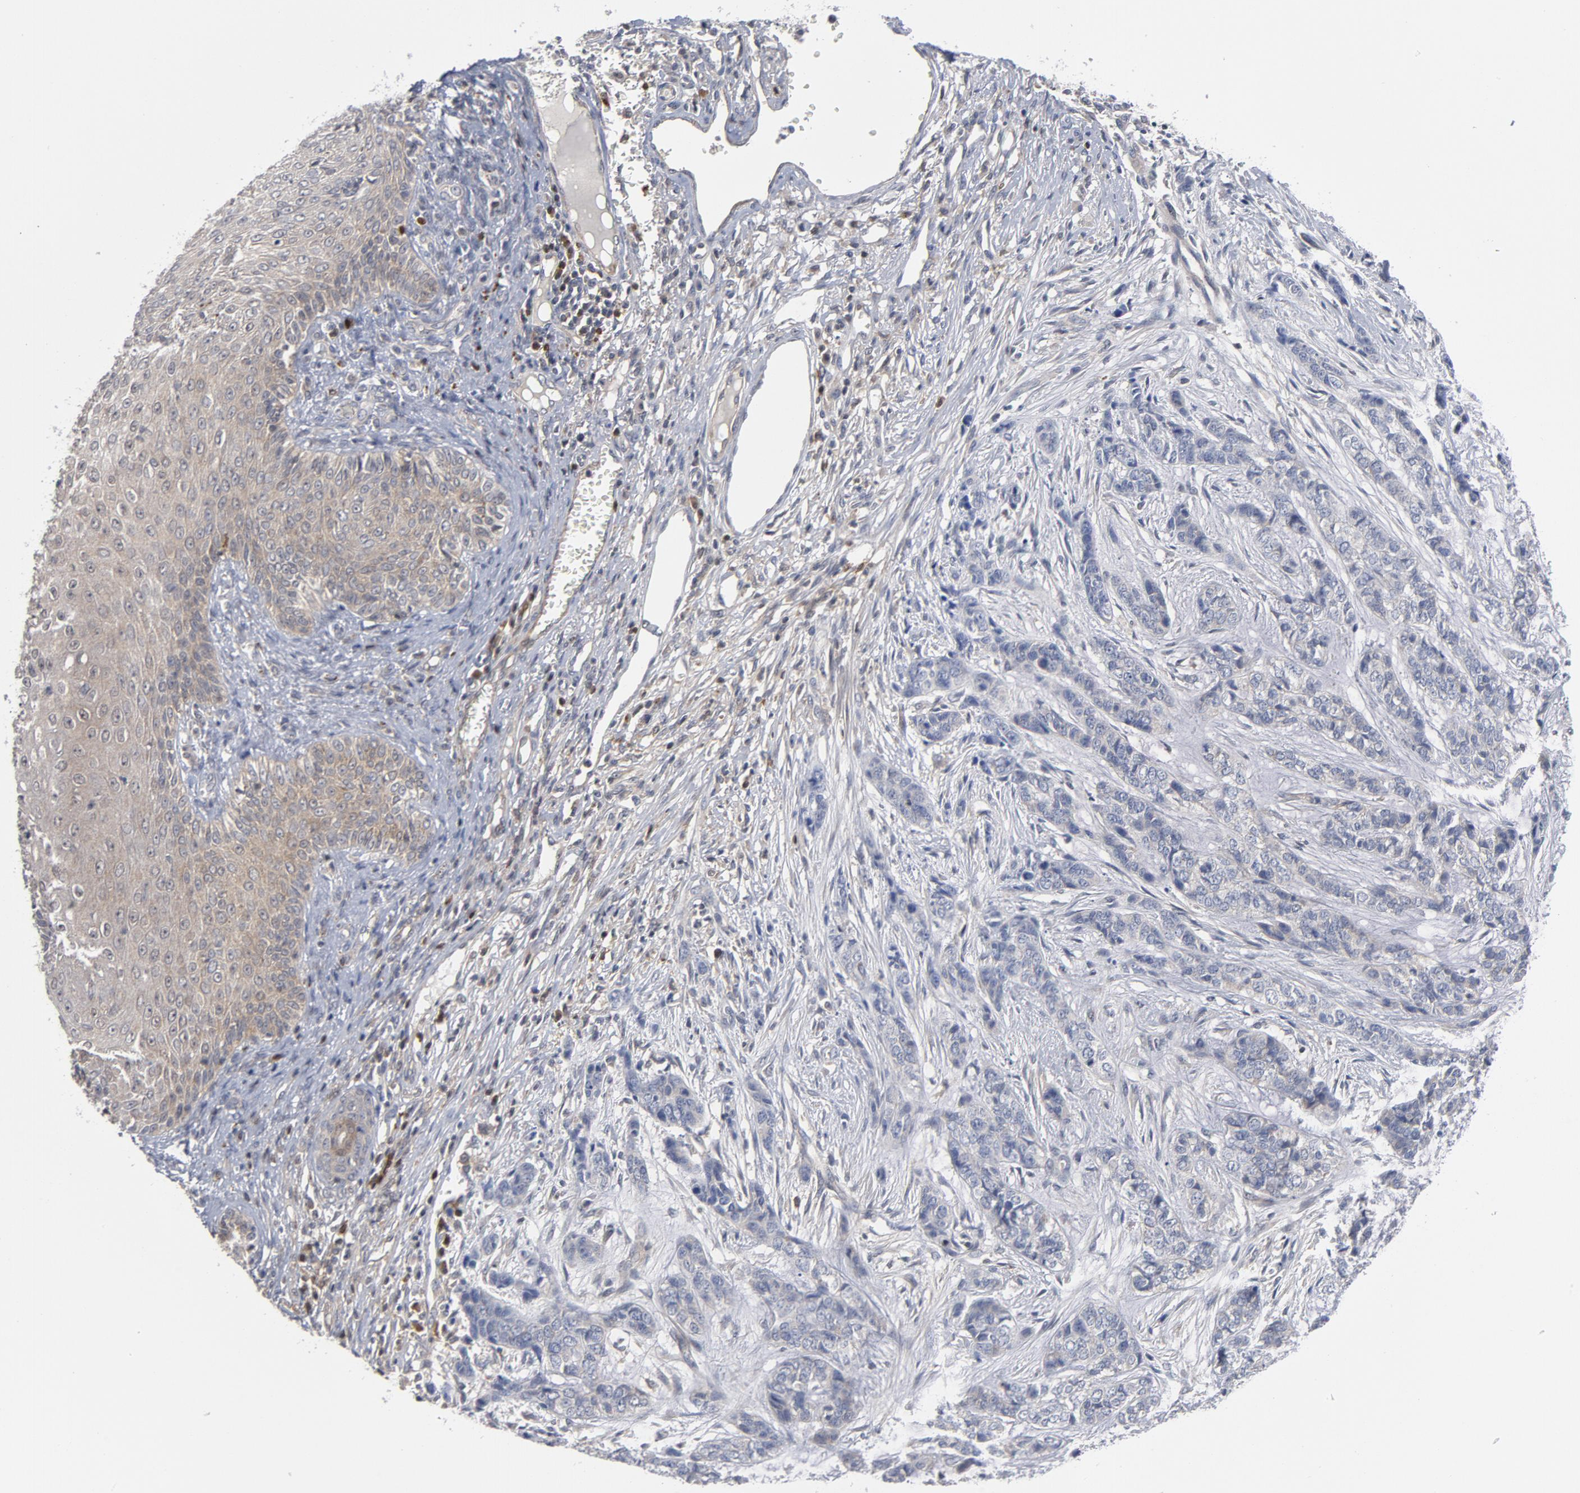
{"staining": {"intensity": "weak", "quantity": "25%-75%", "location": "cytoplasmic/membranous"}, "tissue": "skin cancer", "cell_type": "Tumor cells", "image_type": "cancer", "snomed": [{"axis": "morphology", "description": "Basal cell carcinoma"}, {"axis": "topography", "description": "Skin"}], "caption": "A brown stain shows weak cytoplasmic/membranous staining of a protein in skin cancer (basal cell carcinoma) tumor cells.", "gene": "TRADD", "patient": {"sex": "female", "age": 64}}